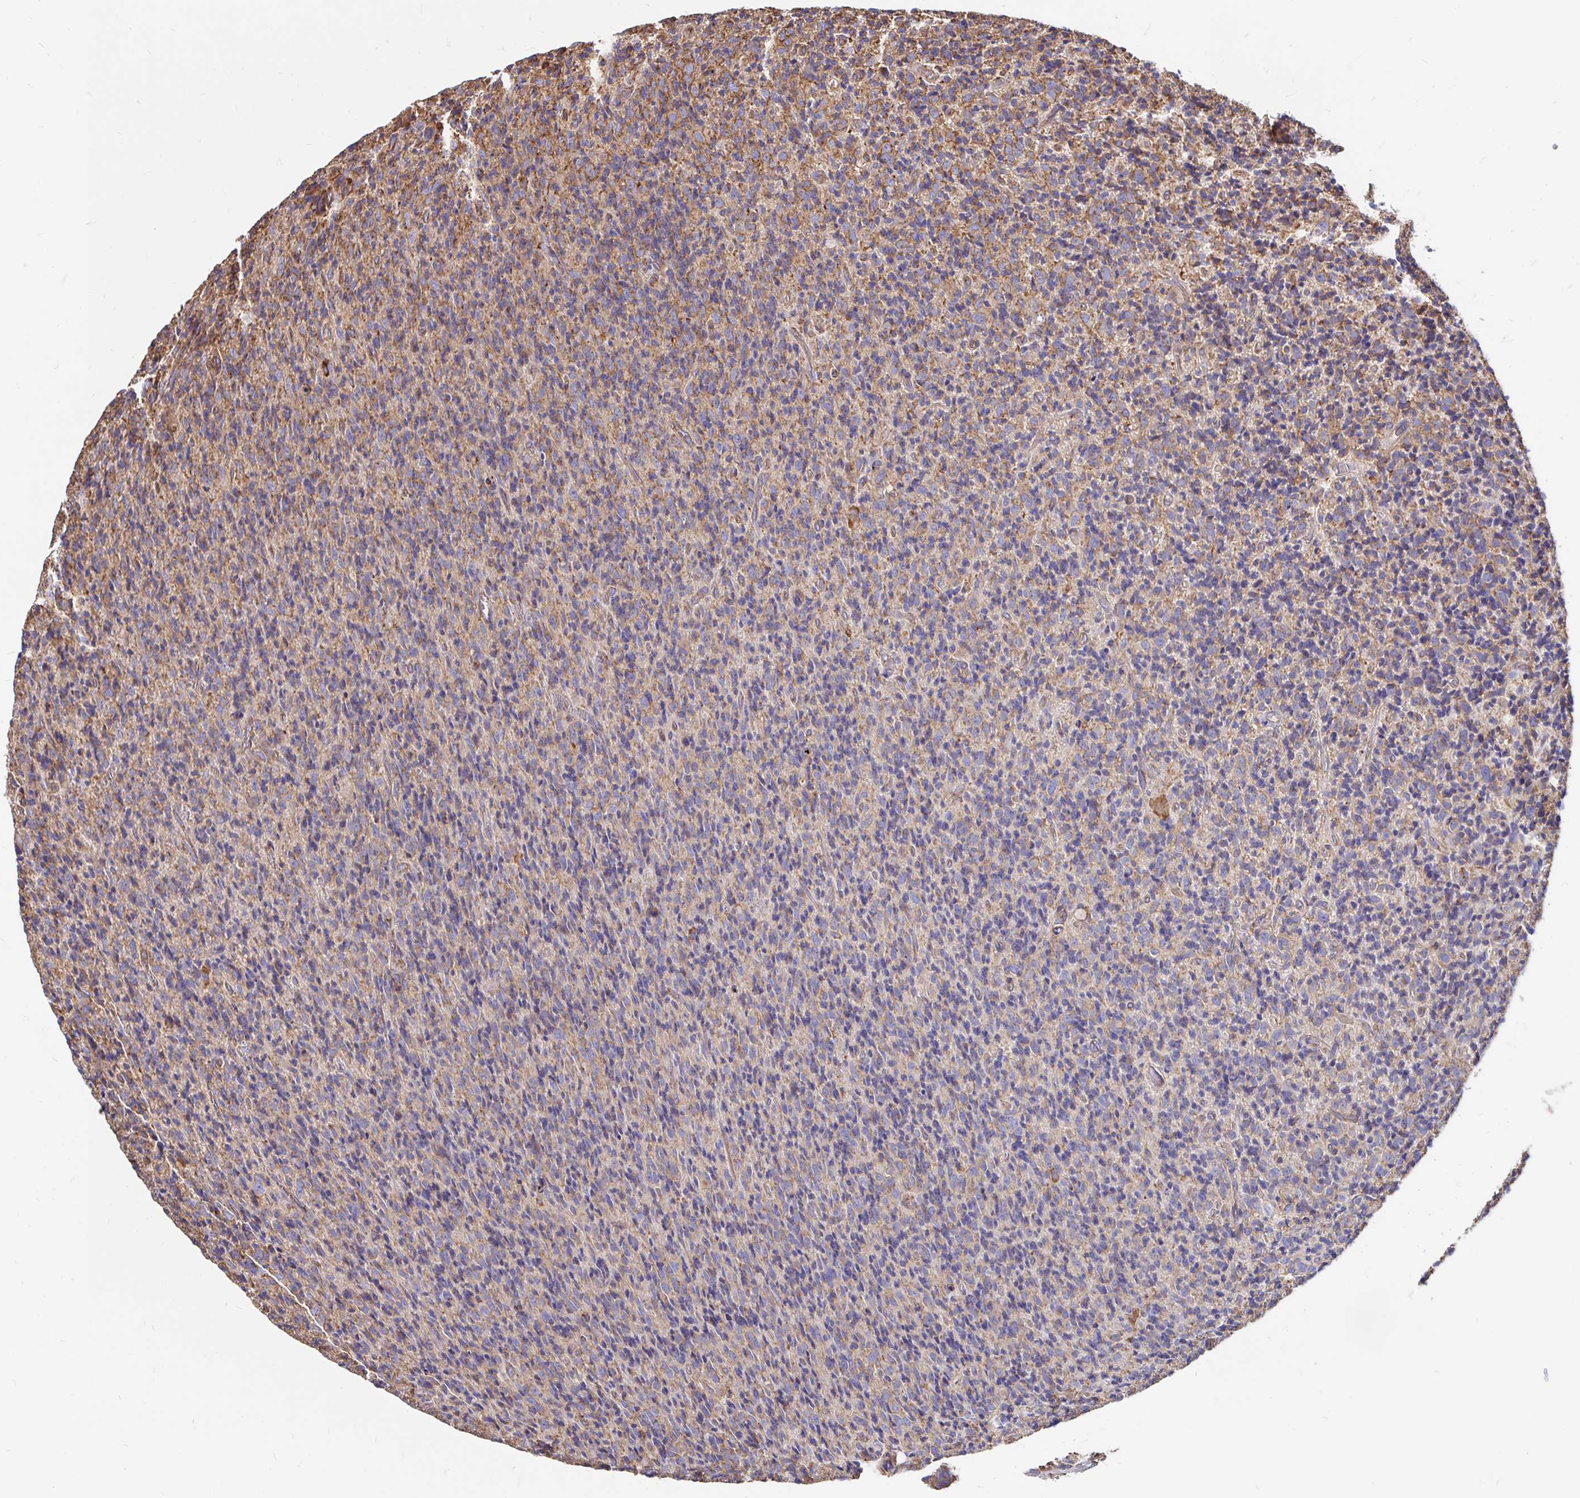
{"staining": {"intensity": "moderate", "quantity": "25%-75%", "location": "cytoplasmic/membranous"}, "tissue": "glioma", "cell_type": "Tumor cells", "image_type": "cancer", "snomed": [{"axis": "morphology", "description": "Glioma, malignant, High grade"}, {"axis": "topography", "description": "Brain"}], "caption": "DAB (3,3'-diaminobenzidine) immunohistochemical staining of human malignant glioma (high-grade) displays moderate cytoplasmic/membranous protein staining in approximately 25%-75% of tumor cells.", "gene": "CLTC", "patient": {"sex": "male", "age": 76}}